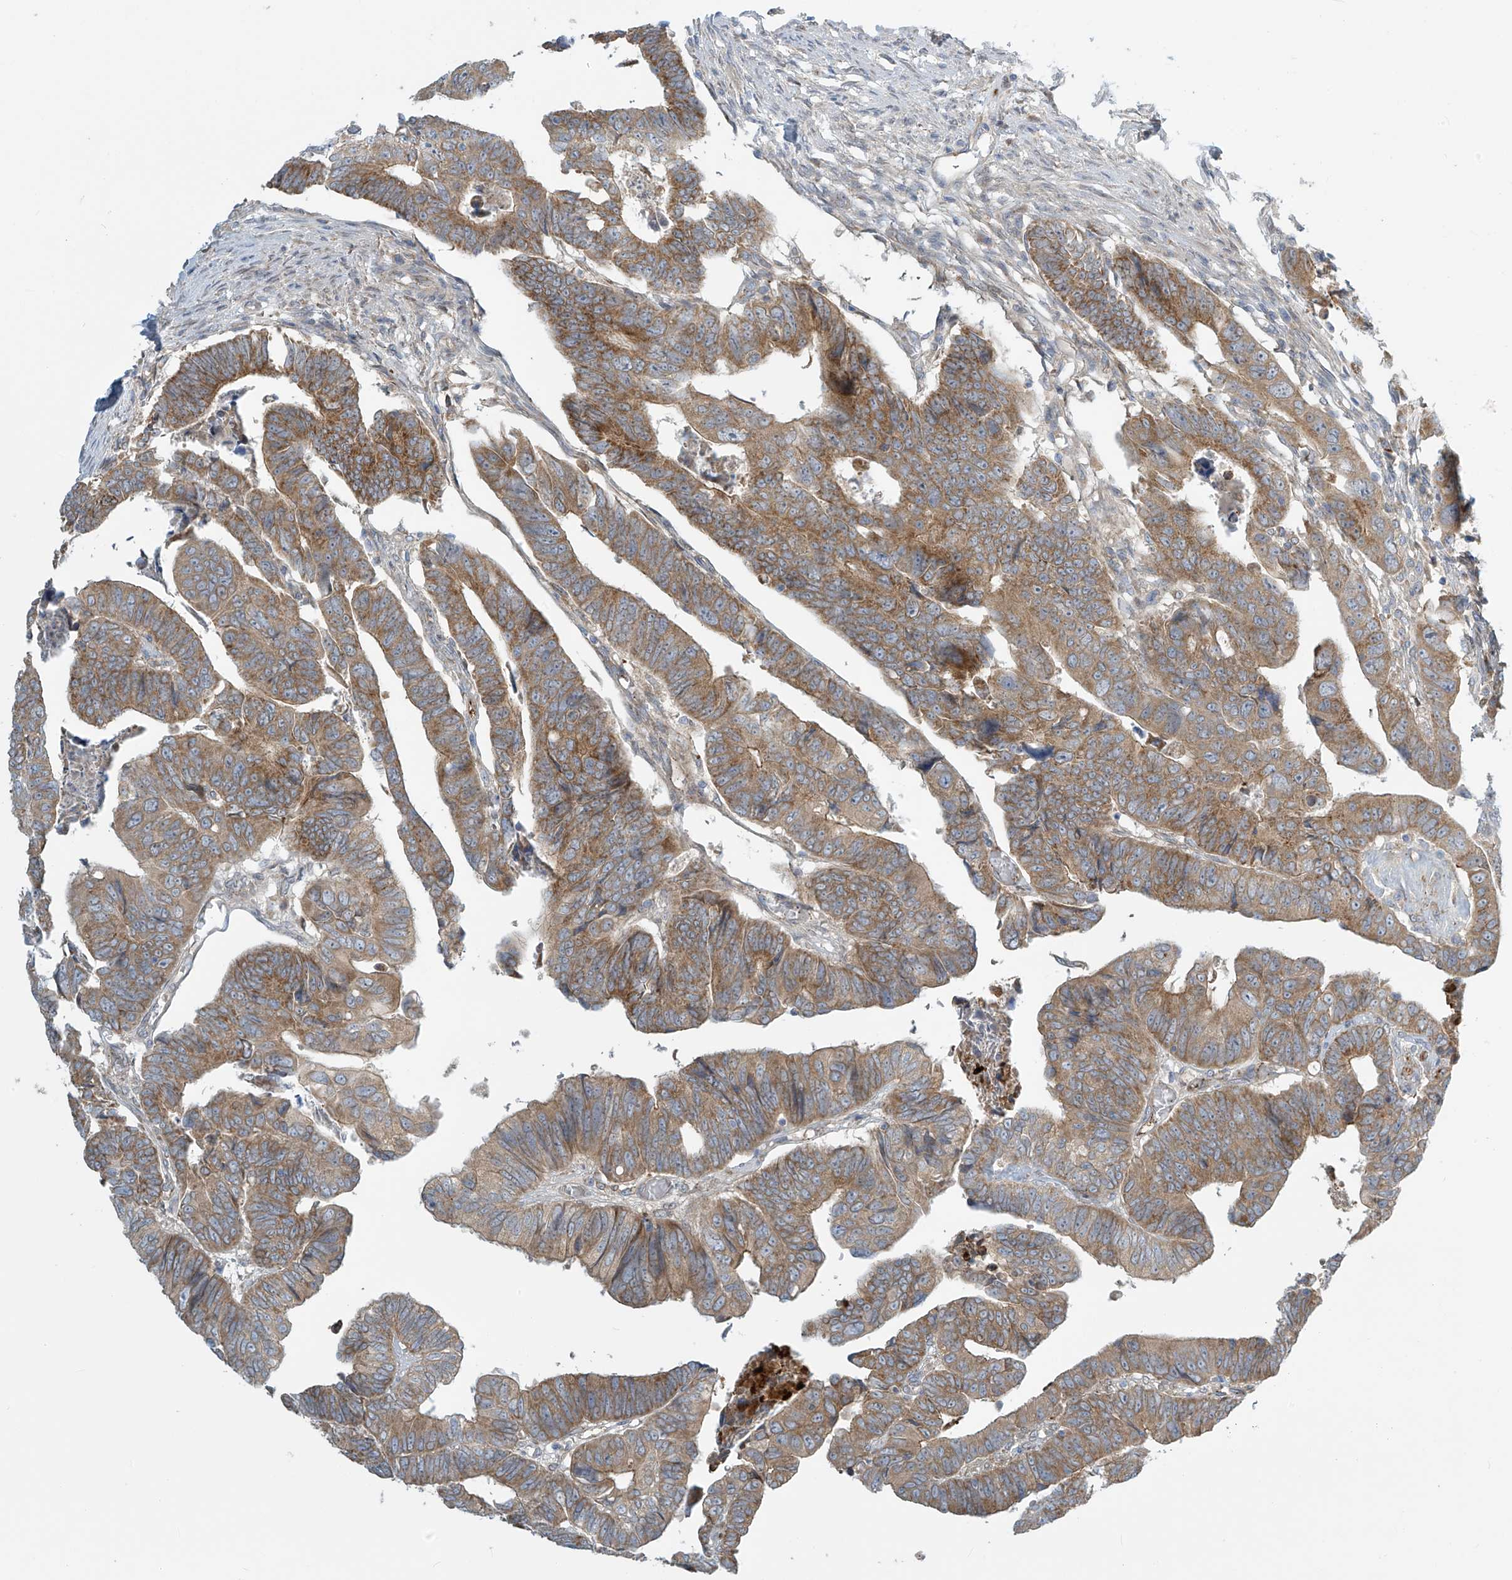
{"staining": {"intensity": "moderate", "quantity": ">75%", "location": "cytoplasmic/membranous"}, "tissue": "colorectal cancer", "cell_type": "Tumor cells", "image_type": "cancer", "snomed": [{"axis": "morphology", "description": "Adenocarcinoma, NOS"}, {"axis": "topography", "description": "Rectum"}], "caption": "A histopathology image showing moderate cytoplasmic/membranous positivity in approximately >75% of tumor cells in colorectal adenocarcinoma, as visualized by brown immunohistochemical staining.", "gene": "LZTS3", "patient": {"sex": "female", "age": 65}}